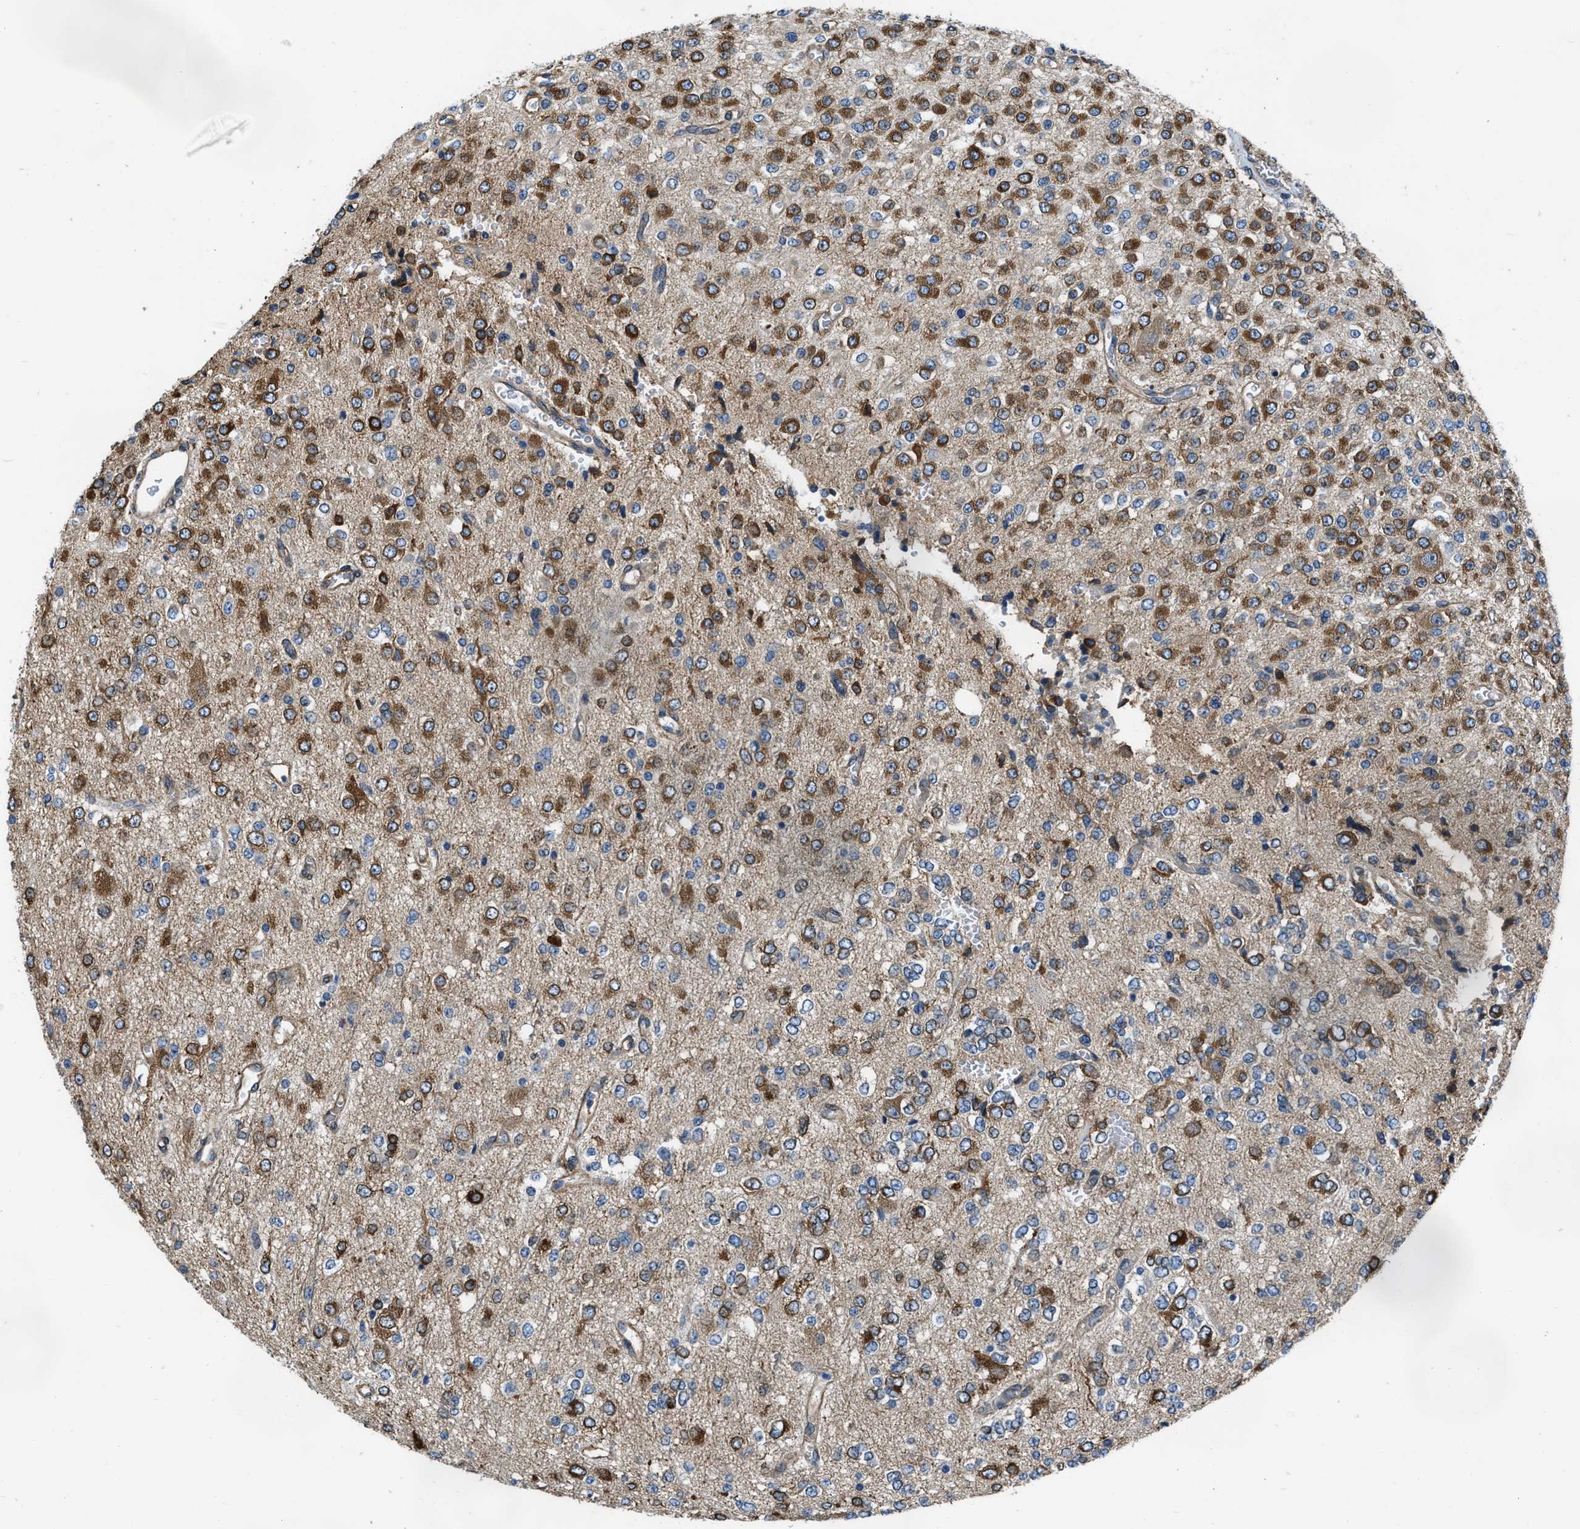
{"staining": {"intensity": "strong", "quantity": ">75%", "location": "cytoplasmic/membranous"}, "tissue": "glioma", "cell_type": "Tumor cells", "image_type": "cancer", "snomed": [{"axis": "morphology", "description": "Glioma, malignant, Low grade"}, {"axis": "topography", "description": "Brain"}], "caption": "The immunohistochemical stain shows strong cytoplasmic/membranous staining in tumor cells of low-grade glioma (malignant) tissue.", "gene": "ARL6IP5", "patient": {"sex": "male", "age": 38}}